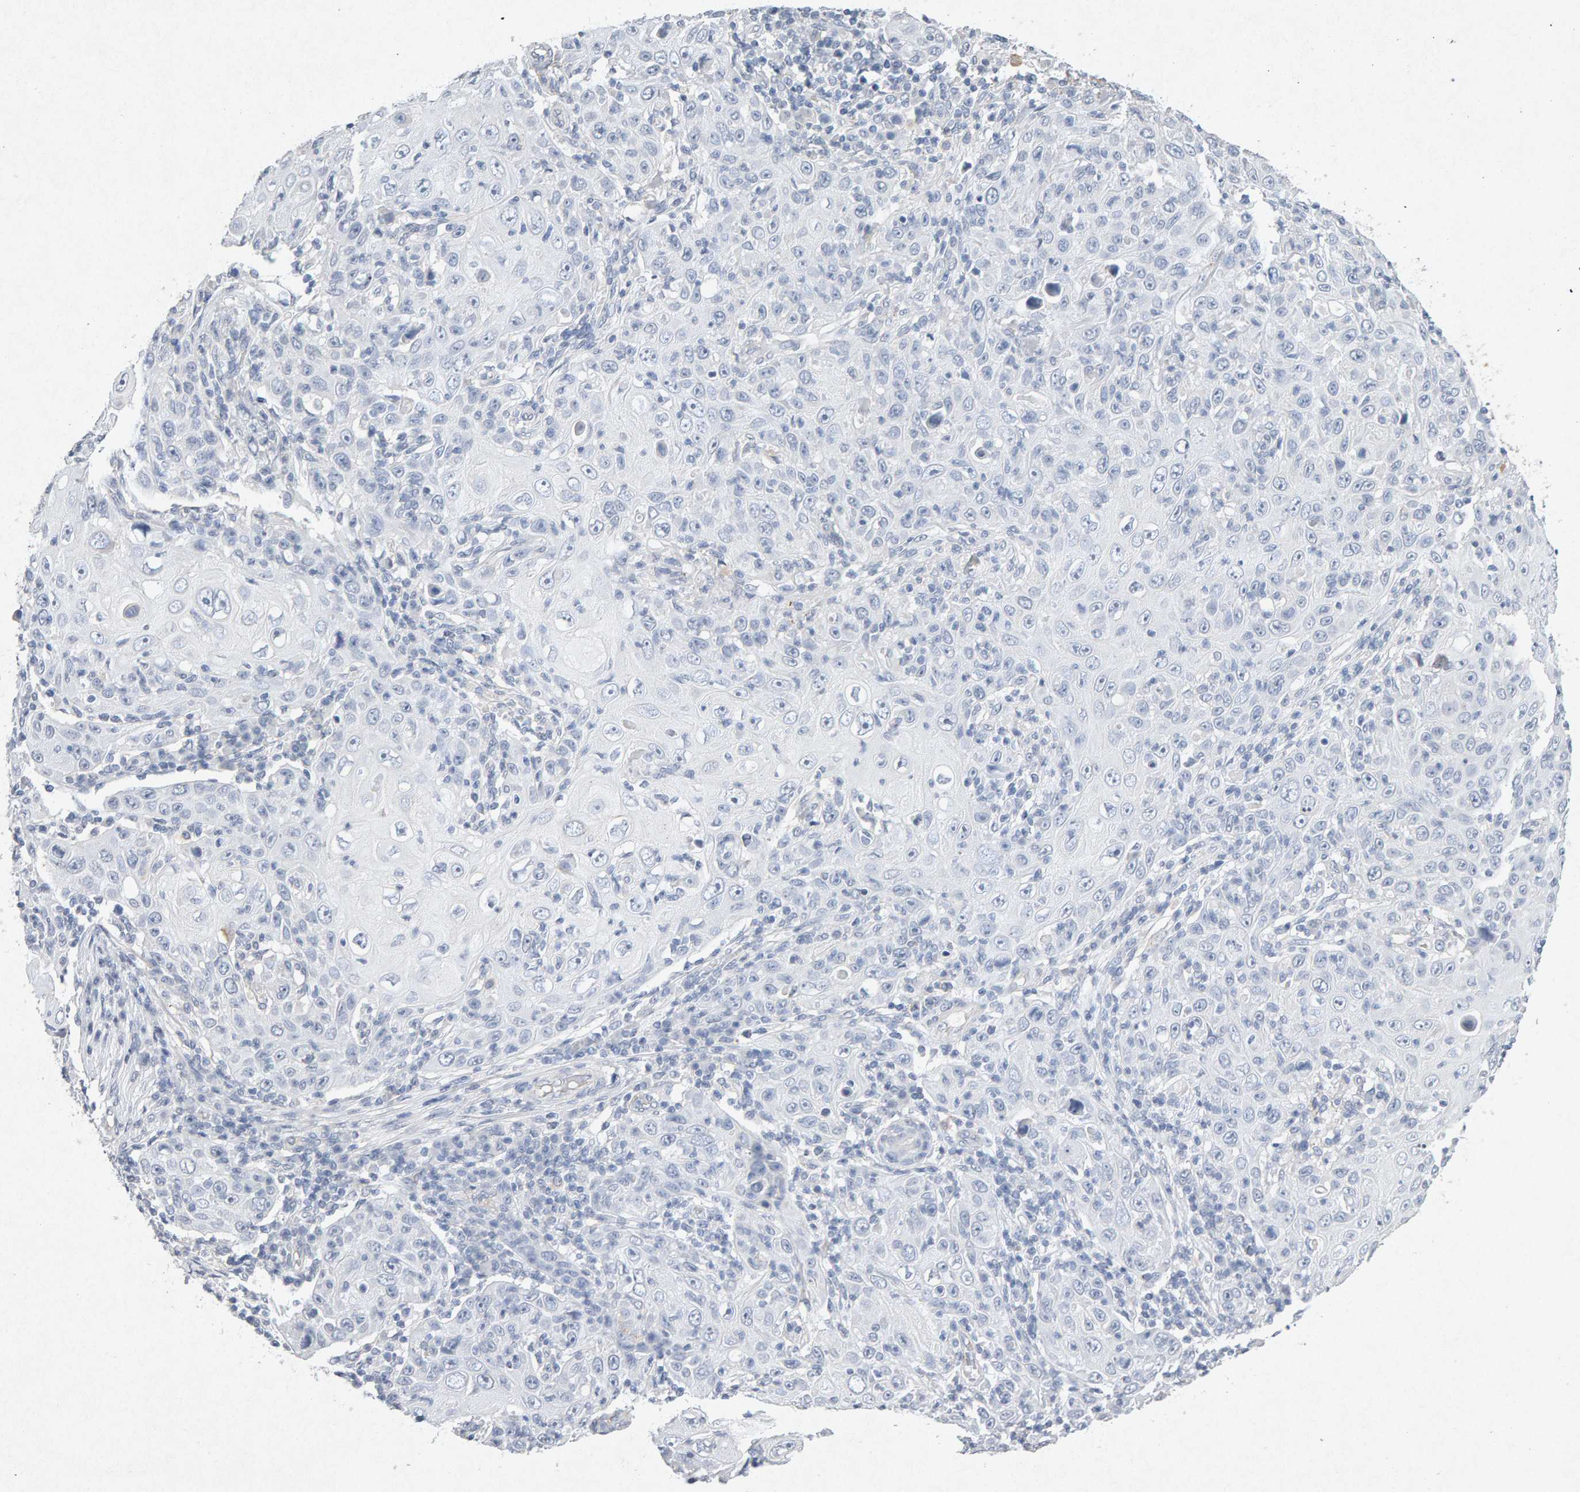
{"staining": {"intensity": "negative", "quantity": "none", "location": "none"}, "tissue": "skin cancer", "cell_type": "Tumor cells", "image_type": "cancer", "snomed": [{"axis": "morphology", "description": "Squamous cell carcinoma, NOS"}, {"axis": "topography", "description": "Skin"}], "caption": "The micrograph displays no staining of tumor cells in skin cancer. (Brightfield microscopy of DAB immunohistochemistry (IHC) at high magnification).", "gene": "PTPRM", "patient": {"sex": "female", "age": 88}}